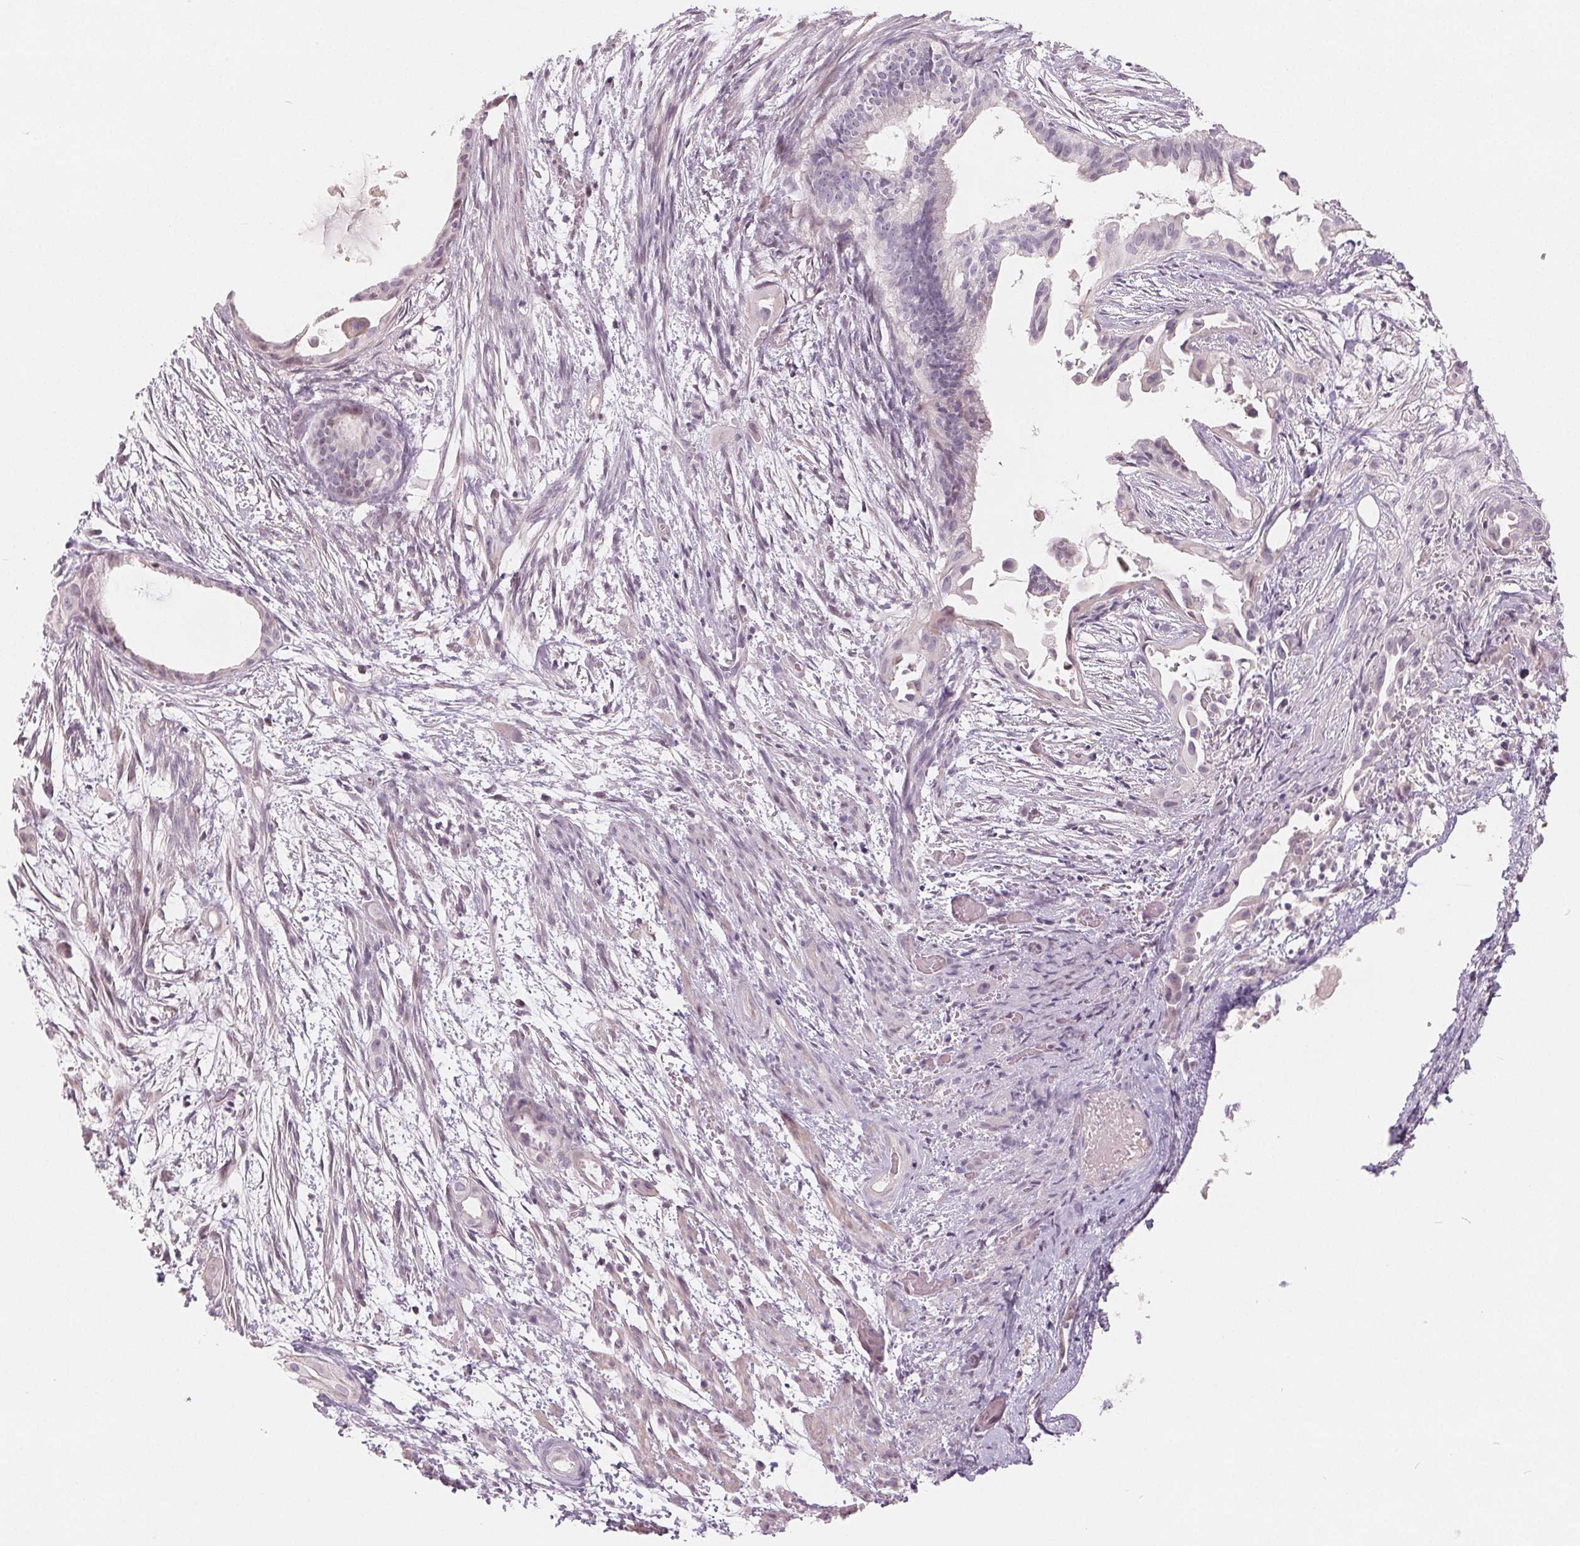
{"staining": {"intensity": "negative", "quantity": "none", "location": "none"}, "tissue": "endometrial cancer", "cell_type": "Tumor cells", "image_type": "cancer", "snomed": [{"axis": "morphology", "description": "Adenocarcinoma, NOS"}, {"axis": "topography", "description": "Endometrium"}], "caption": "Immunohistochemical staining of endometrial adenocarcinoma exhibits no significant staining in tumor cells.", "gene": "ZBBX", "patient": {"sex": "female", "age": 86}}